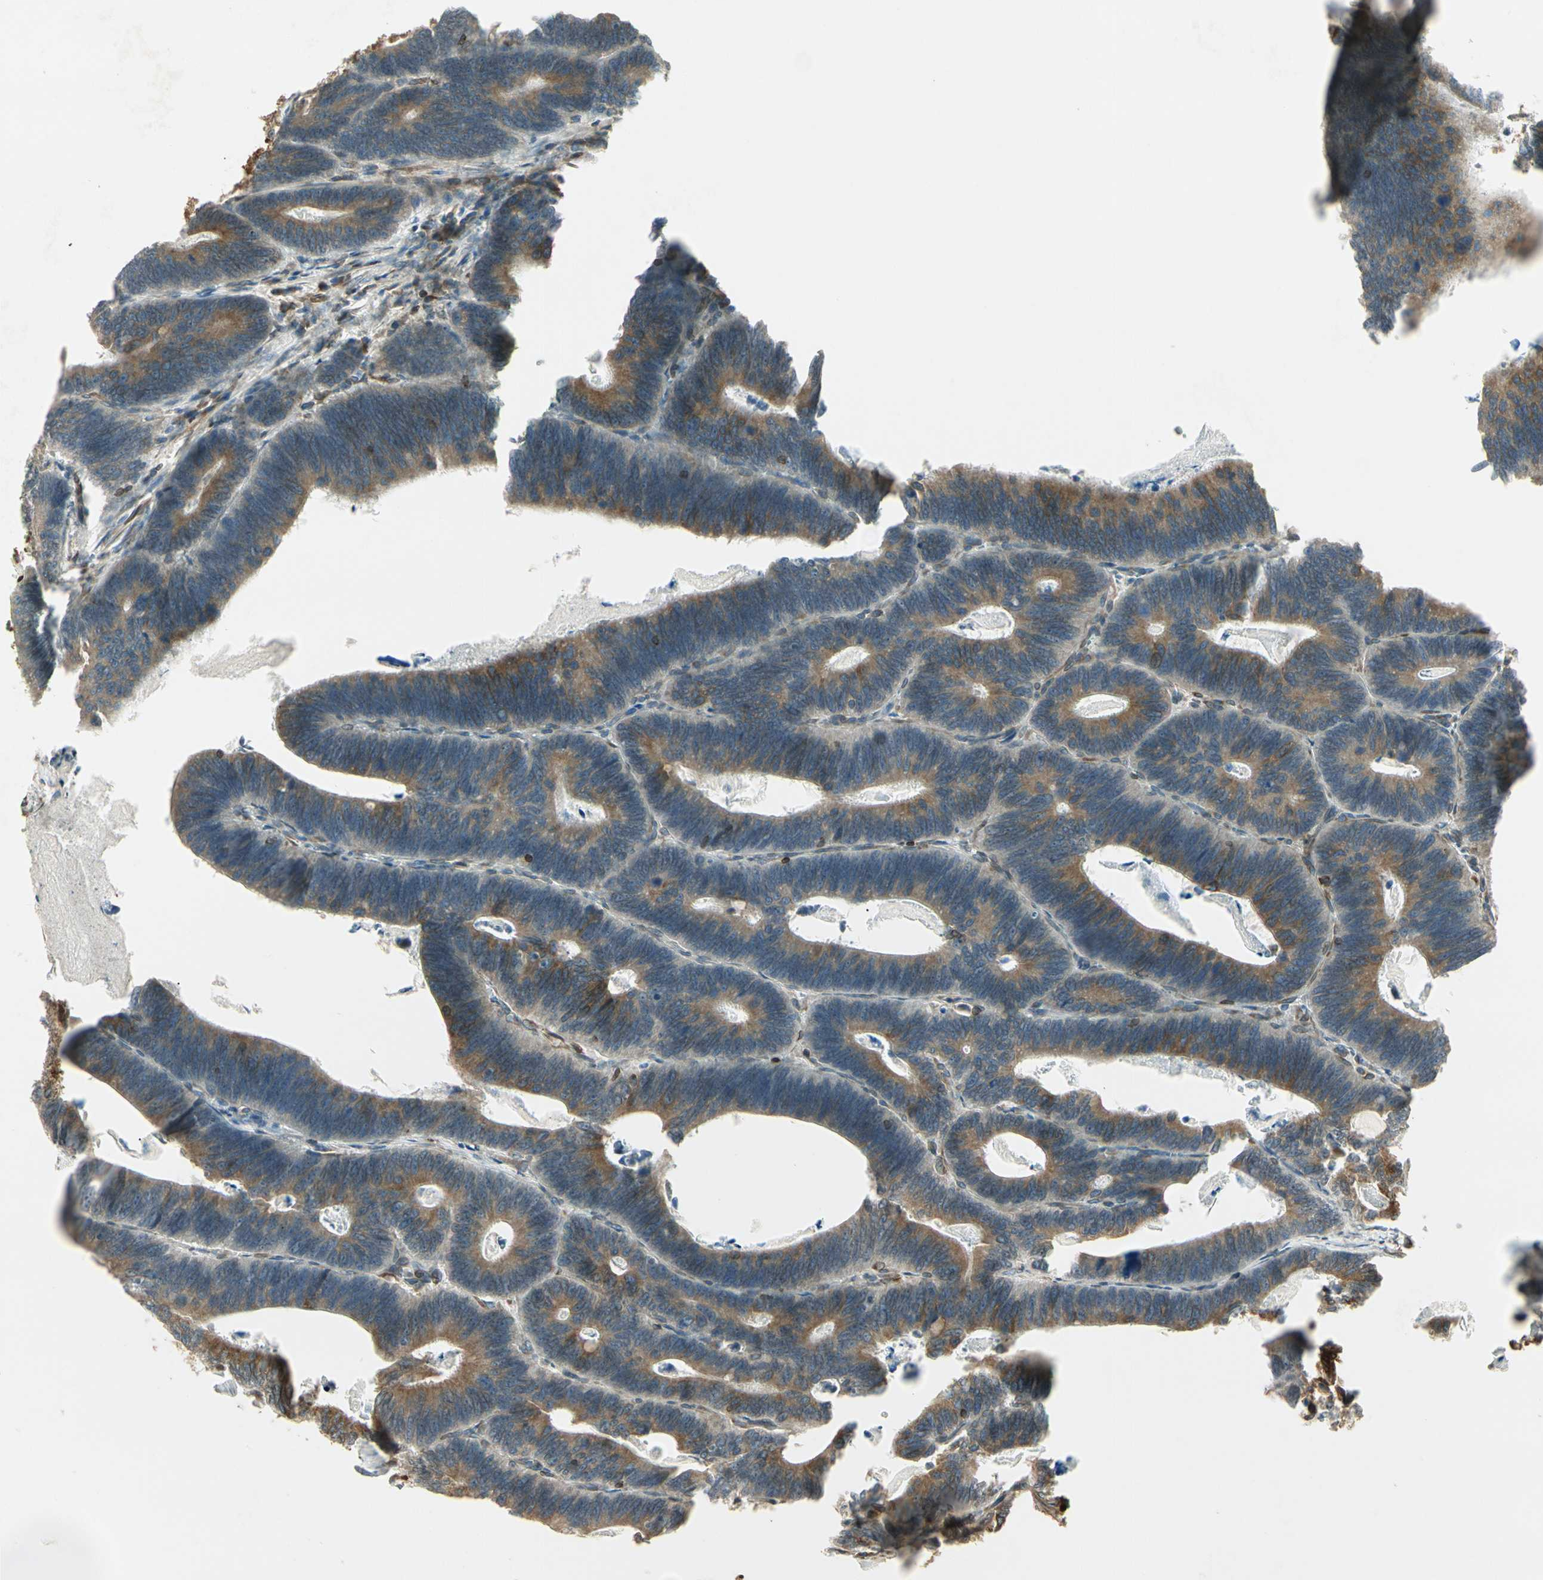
{"staining": {"intensity": "moderate", "quantity": ">75%", "location": "cytoplasmic/membranous"}, "tissue": "colorectal cancer", "cell_type": "Tumor cells", "image_type": "cancer", "snomed": [{"axis": "morphology", "description": "Adenocarcinoma, NOS"}, {"axis": "topography", "description": "Colon"}], "caption": "Immunohistochemistry (IHC) histopathology image of colorectal cancer stained for a protein (brown), which shows medium levels of moderate cytoplasmic/membranous expression in about >75% of tumor cells.", "gene": "TAPBP", "patient": {"sex": "male", "age": 72}}